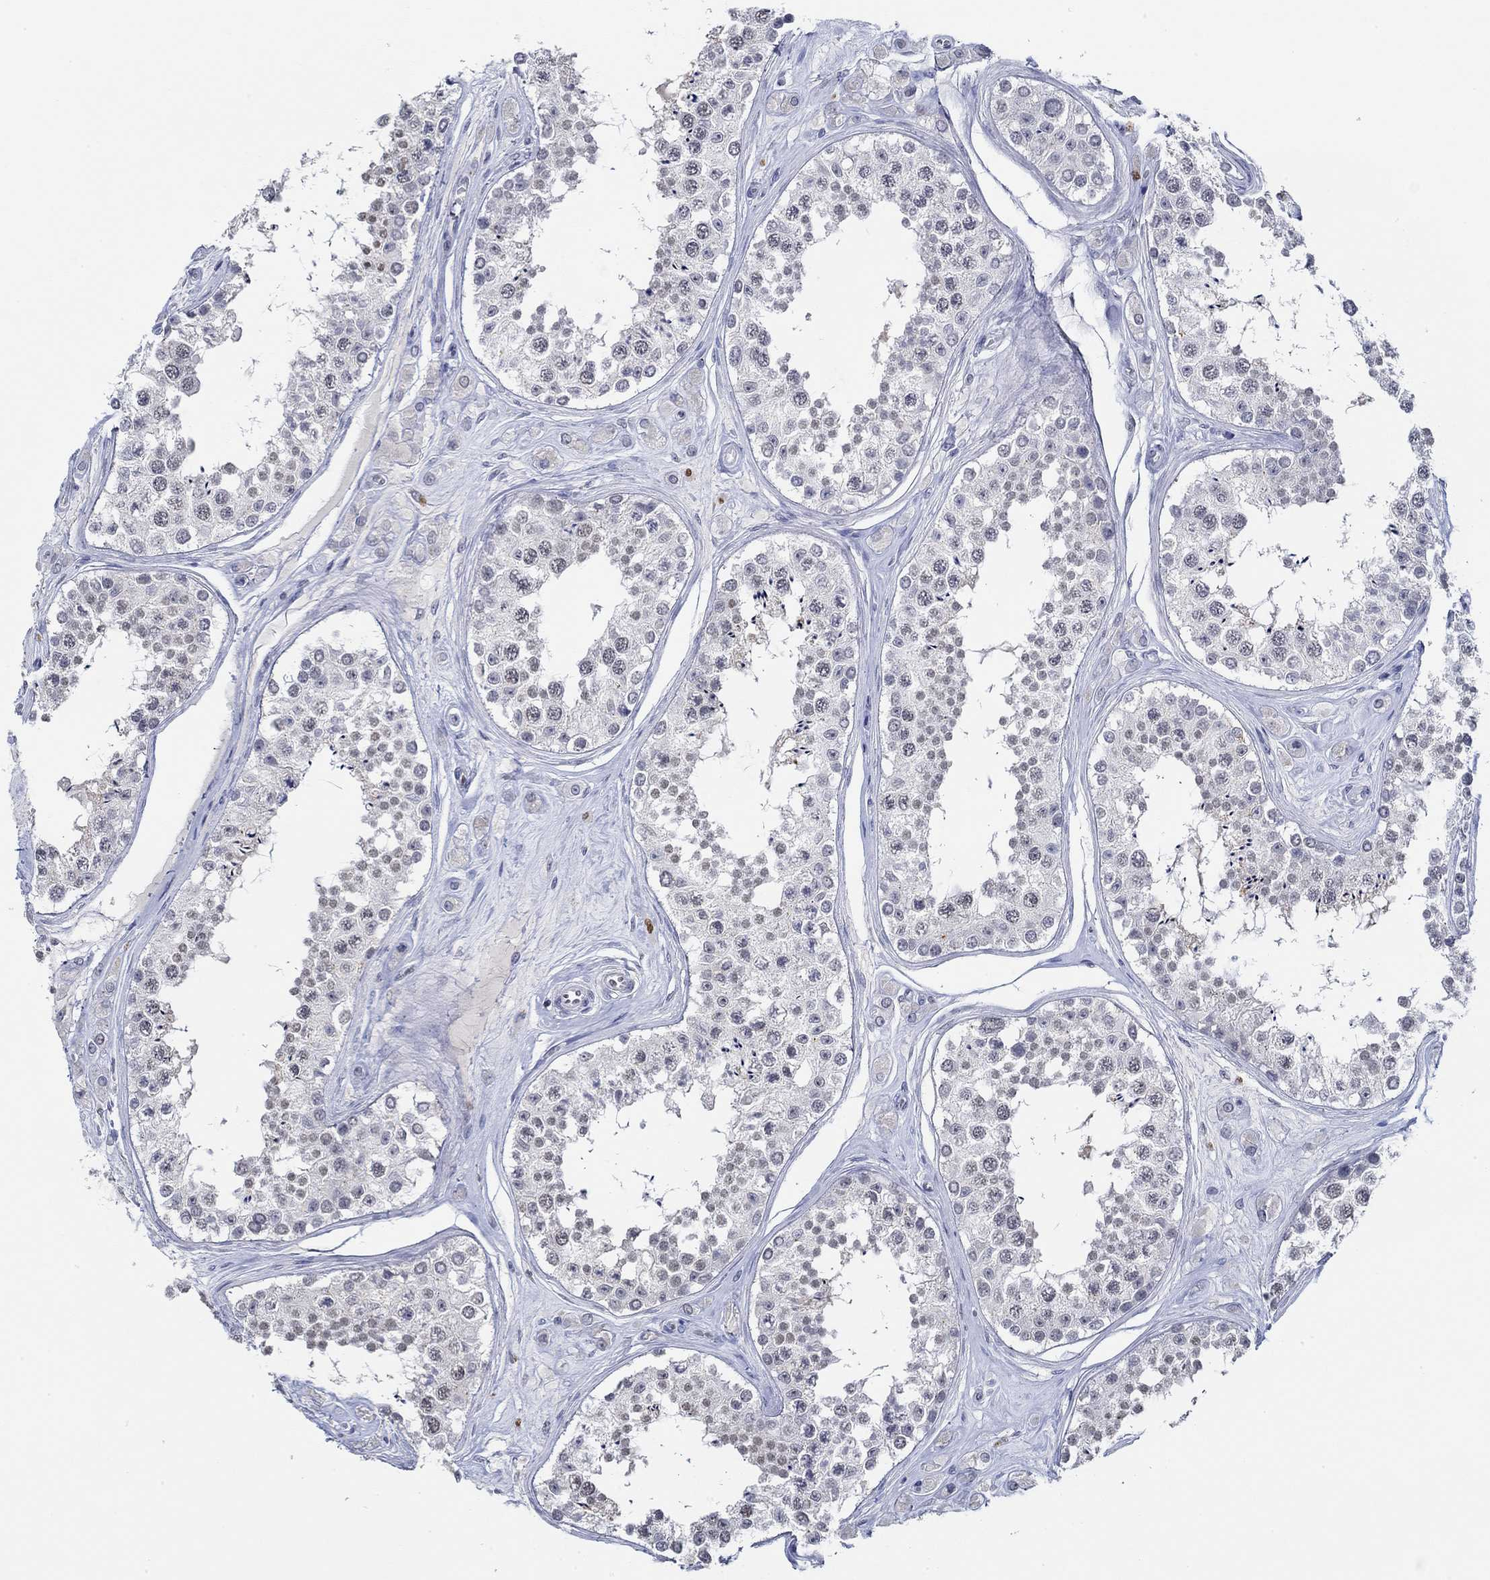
{"staining": {"intensity": "moderate", "quantity": "<25%", "location": "cytoplasmic/membranous"}, "tissue": "testis", "cell_type": "Cells in seminiferous ducts", "image_type": "normal", "snomed": [{"axis": "morphology", "description": "Normal tissue, NOS"}, {"axis": "topography", "description": "Testis"}], "caption": "IHC of normal testis demonstrates low levels of moderate cytoplasmic/membranous positivity in approximately <25% of cells in seminiferous ducts. IHC stains the protein of interest in brown and the nuclei are stained blue.", "gene": "GATA2", "patient": {"sex": "male", "age": 25}}